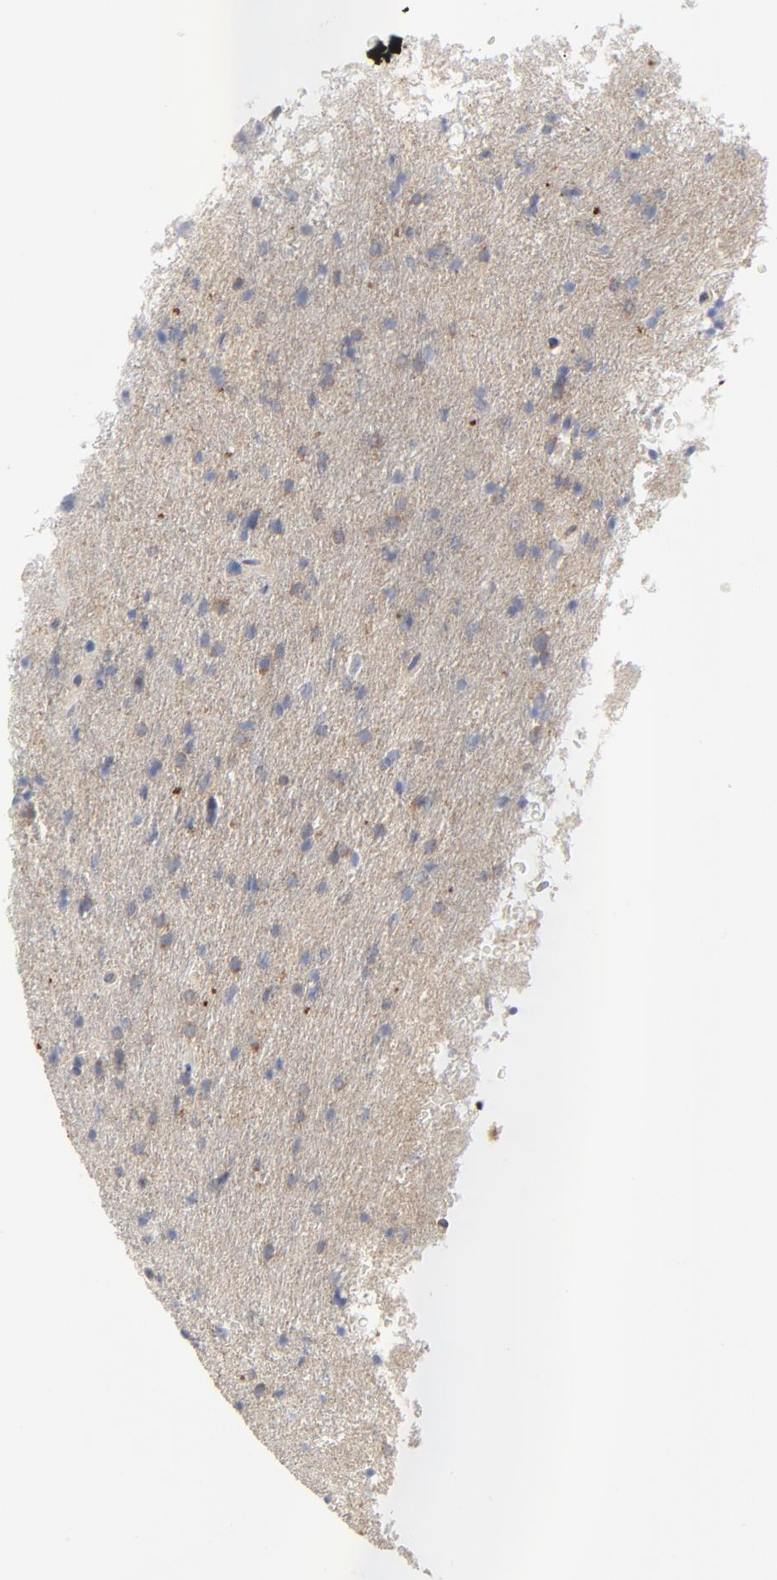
{"staining": {"intensity": "moderate", "quantity": "<25%", "location": "cytoplasmic/membranous"}, "tissue": "glioma", "cell_type": "Tumor cells", "image_type": "cancer", "snomed": [{"axis": "morphology", "description": "Glioma, malignant, High grade"}, {"axis": "topography", "description": "Brain"}], "caption": "Glioma stained with a brown dye demonstrates moderate cytoplasmic/membranous positive staining in about <25% of tumor cells.", "gene": "RABEP1", "patient": {"sex": "male", "age": 33}}